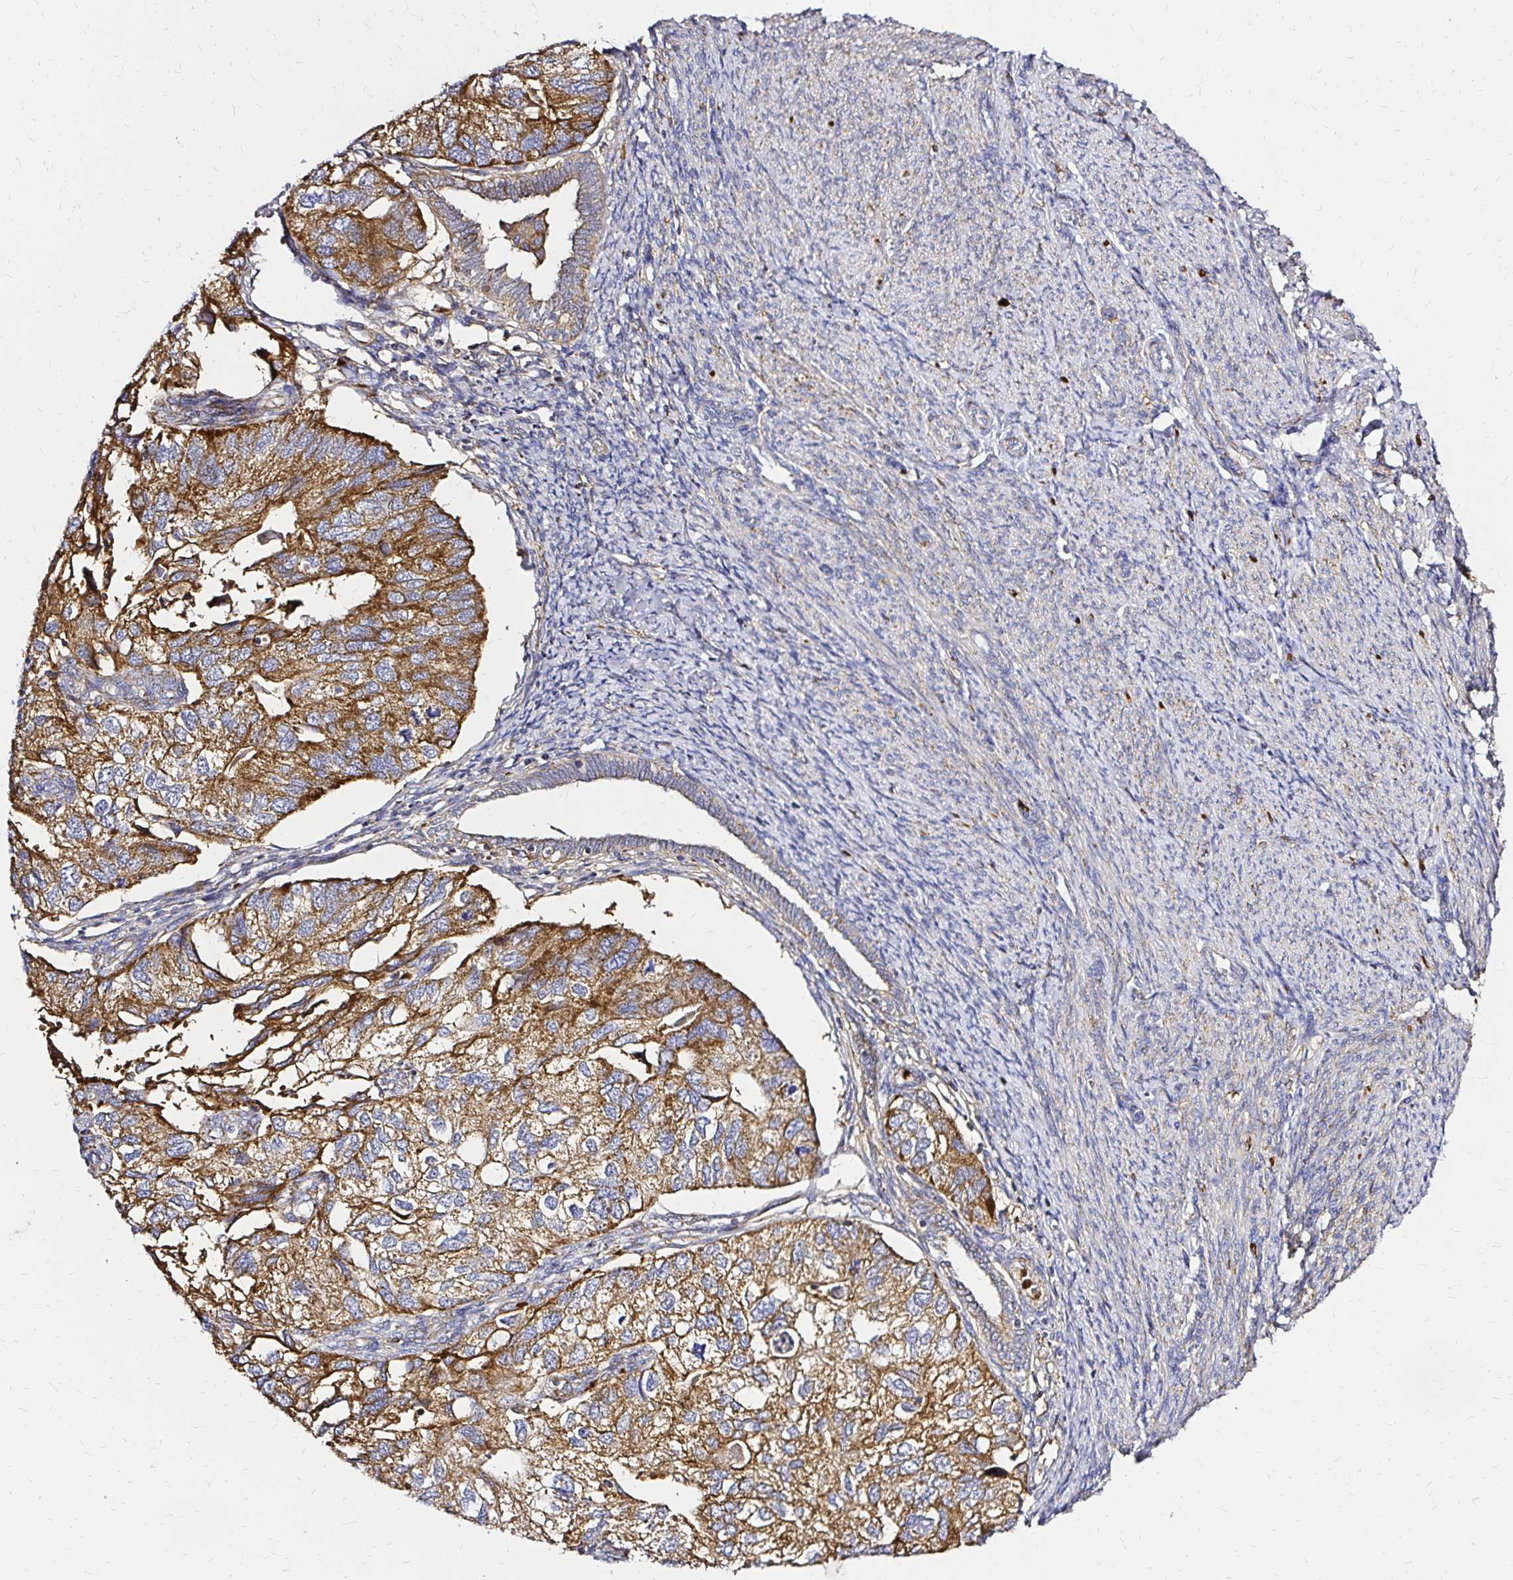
{"staining": {"intensity": "strong", "quantity": ">75%", "location": "cytoplasmic/membranous"}, "tissue": "endometrial cancer", "cell_type": "Tumor cells", "image_type": "cancer", "snomed": [{"axis": "morphology", "description": "Carcinoma, NOS"}, {"axis": "topography", "description": "Uterus"}], "caption": "This histopathology image exhibits IHC staining of carcinoma (endometrial), with high strong cytoplasmic/membranous staining in about >75% of tumor cells.", "gene": "MRPL13", "patient": {"sex": "female", "age": 76}}